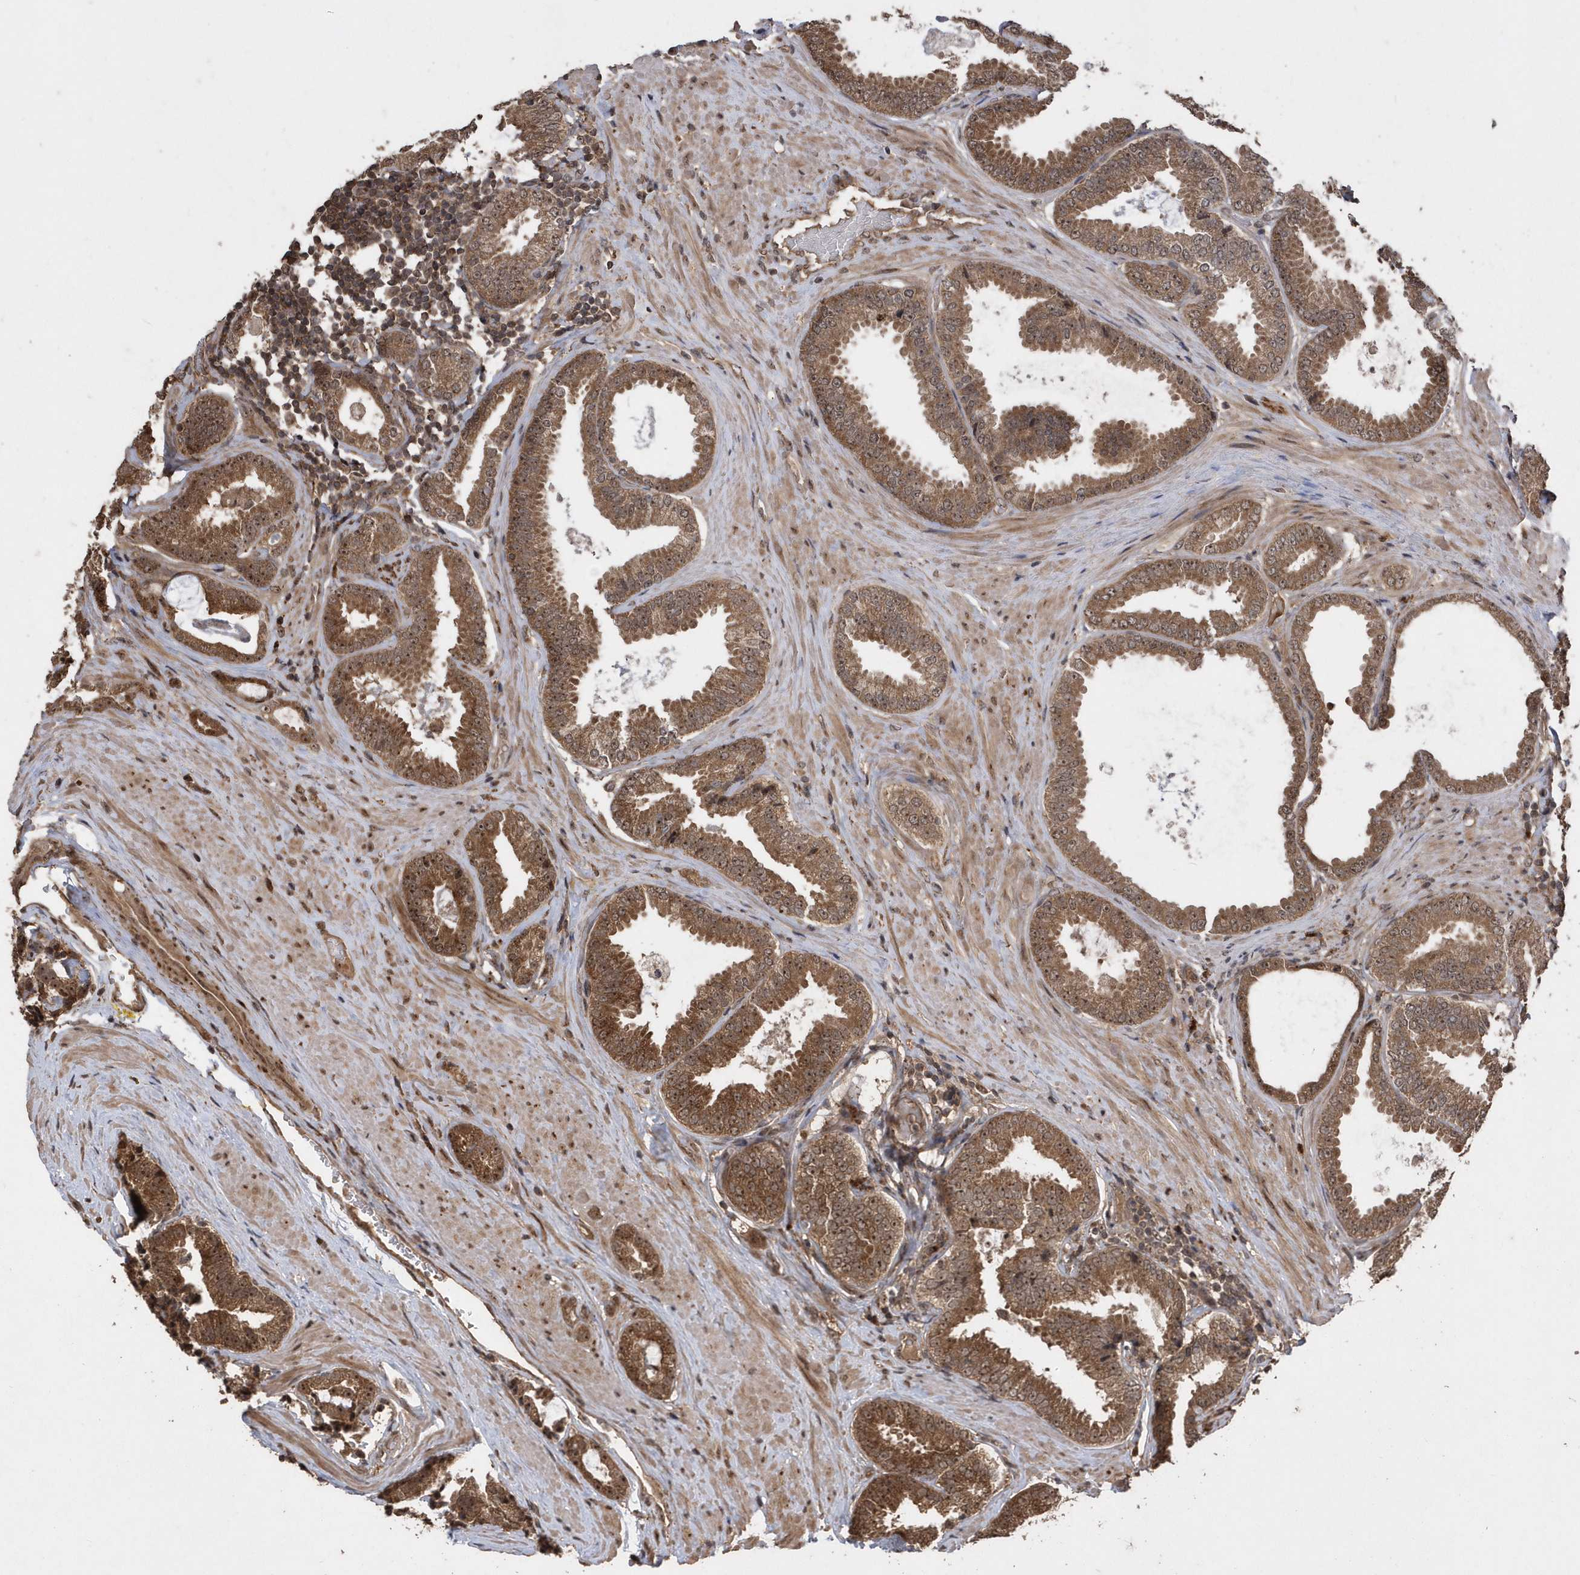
{"staining": {"intensity": "moderate", "quantity": ">75%", "location": "cytoplasmic/membranous"}, "tissue": "prostate cancer", "cell_type": "Tumor cells", "image_type": "cancer", "snomed": [{"axis": "morphology", "description": "Adenocarcinoma, Low grade"}, {"axis": "topography", "description": "Prostate"}], "caption": "Protein staining of prostate low-grade adenocarcinoma tissue displays moderate cytoplasmic/membranous positivity in about >75% of tumor cells. (DAB = brown stain, brightfield microscopy at high magnification).", "gene": "WASHC5", "patient": {"sex": "male", "age": 71}}